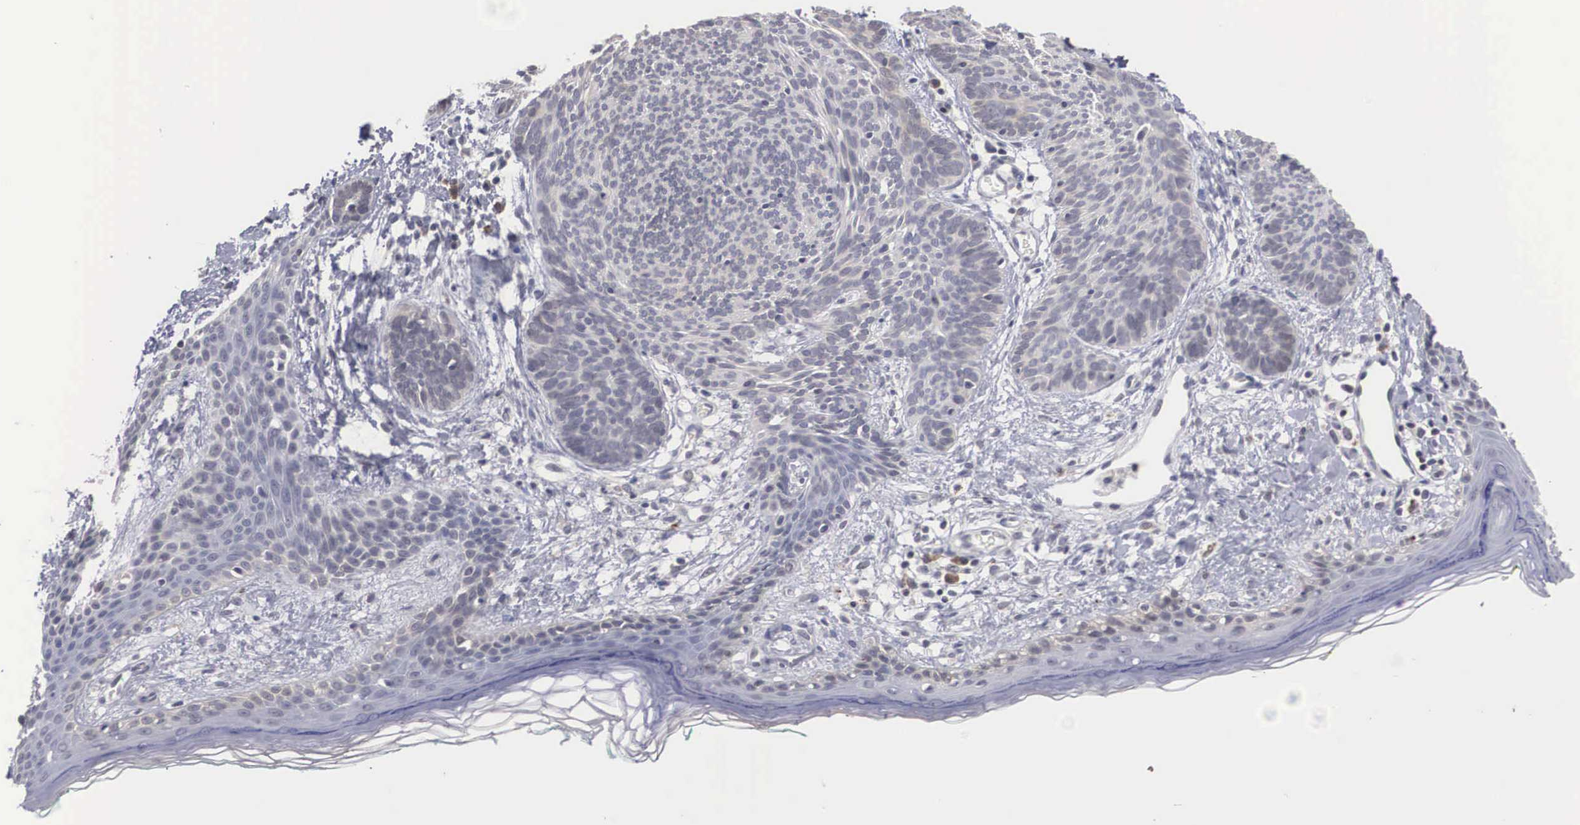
{"staining": {"intensity": "negative", "quantity": "none", "location": "none"}, "tissue": "skin cancer", "cell_type": "Tumor cells", "image_type": "cancer", "snomed": [{"axis": "morphology", "description": "Basal cell carcinoma"}, {"axis": "topography", "description": "Skin"}], "caption": "IHC histopathology image of human basal cell carcinoma (skin) stained for a protein (brown), which demonstrates no staining in tumor cells. Nuclei are stained in blue.", "gene": "WDR89", "patient": {"sex": "female", "age": 81}}